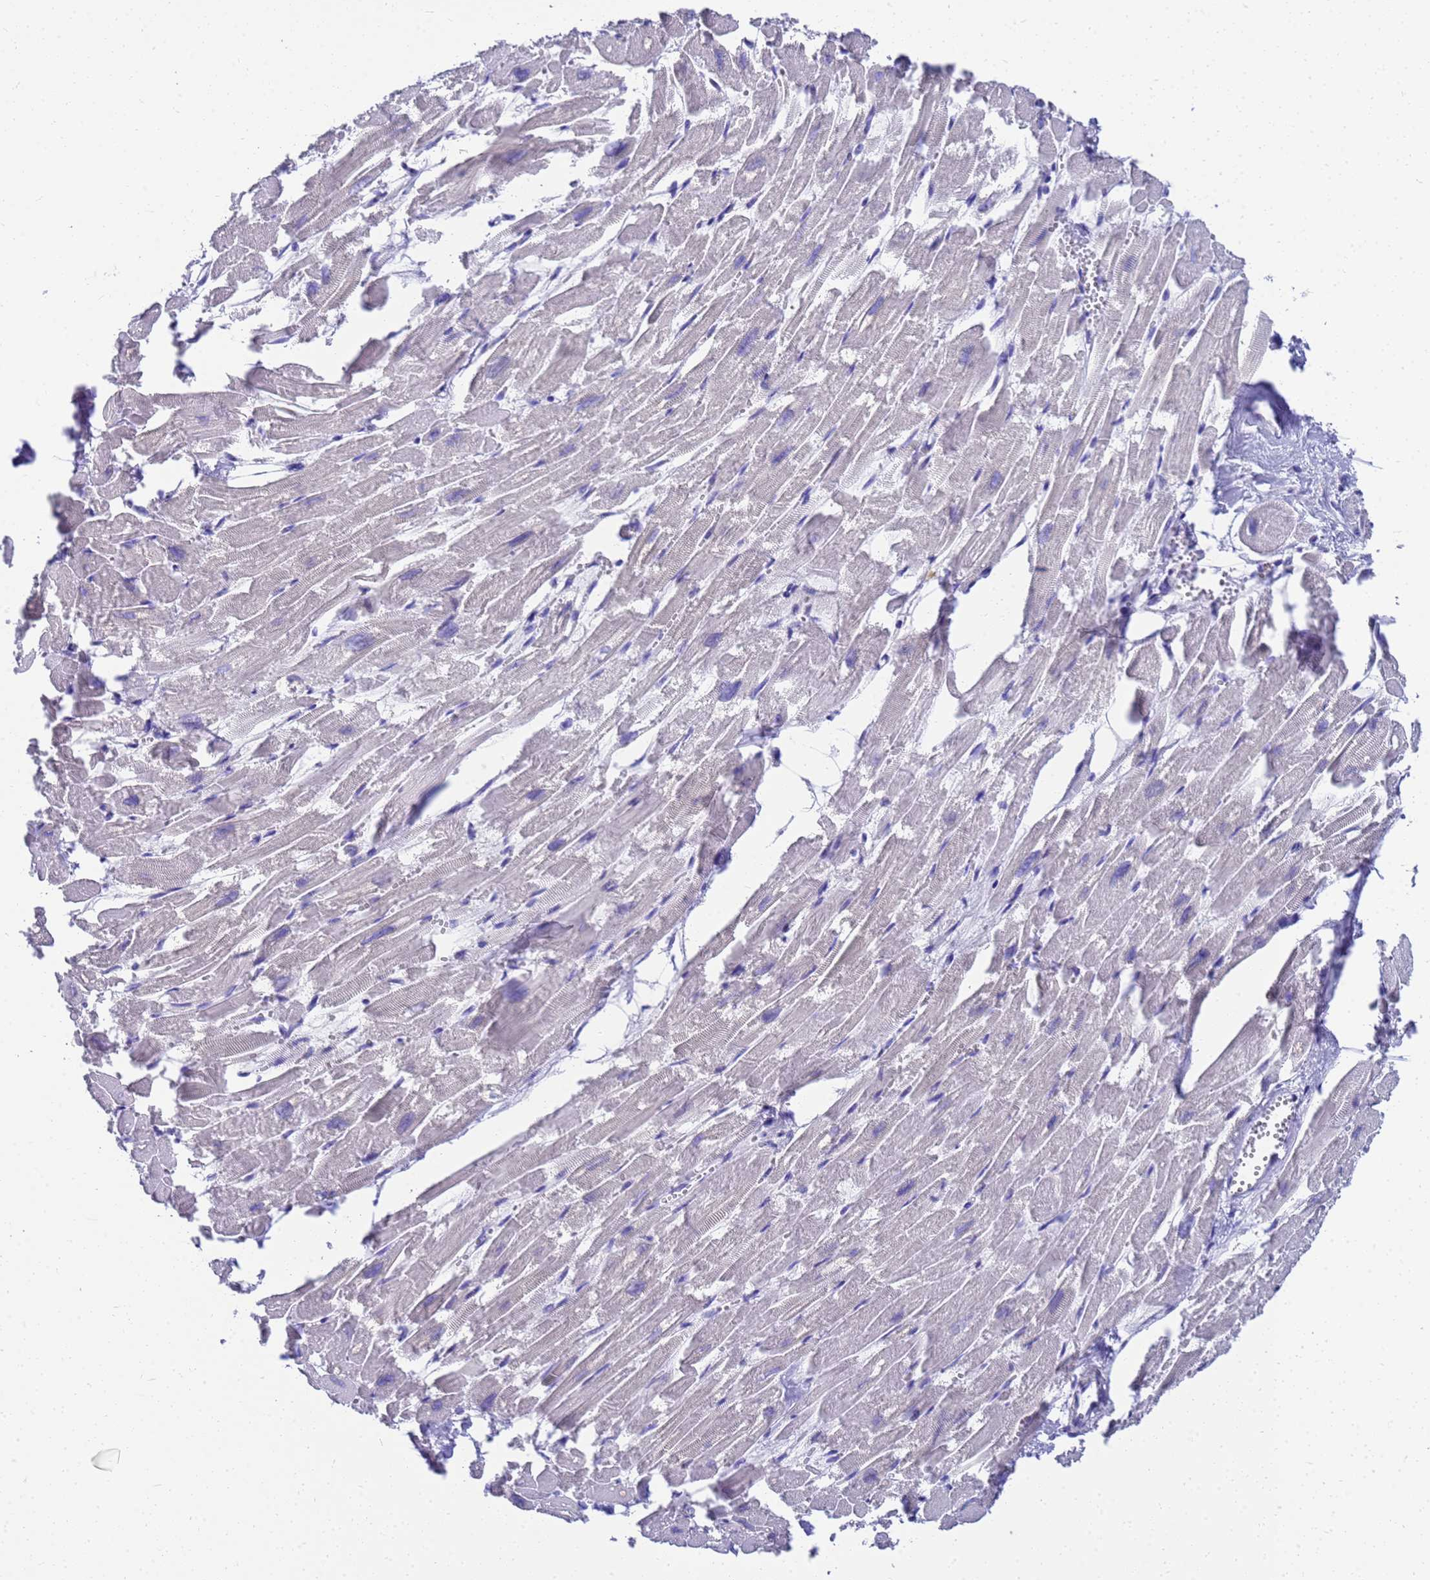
{"staining": {"intensity": "negative", "quantity": "none", "location": "none"}, "tissue": "heart muscle", "cell_type": "Cardiomyocytes", "image_type": "normal", "snomed": [{"axis": "morphology", "description": "Normal tissue, NOS"}, {"axis": "topography", "description": "Heart"}], "caption": "The micrograph shows no staining of cardiomyocytes in benign heart muscle. (Stains: DAB (3,3'-diaminobenzidine) immunohistochemistry with hematoxylin counter stain, Microscopy: brightfield microscopy at high magnification).", "gene": "MS4A13", "patient": {"sex": "male", "age": 54}}